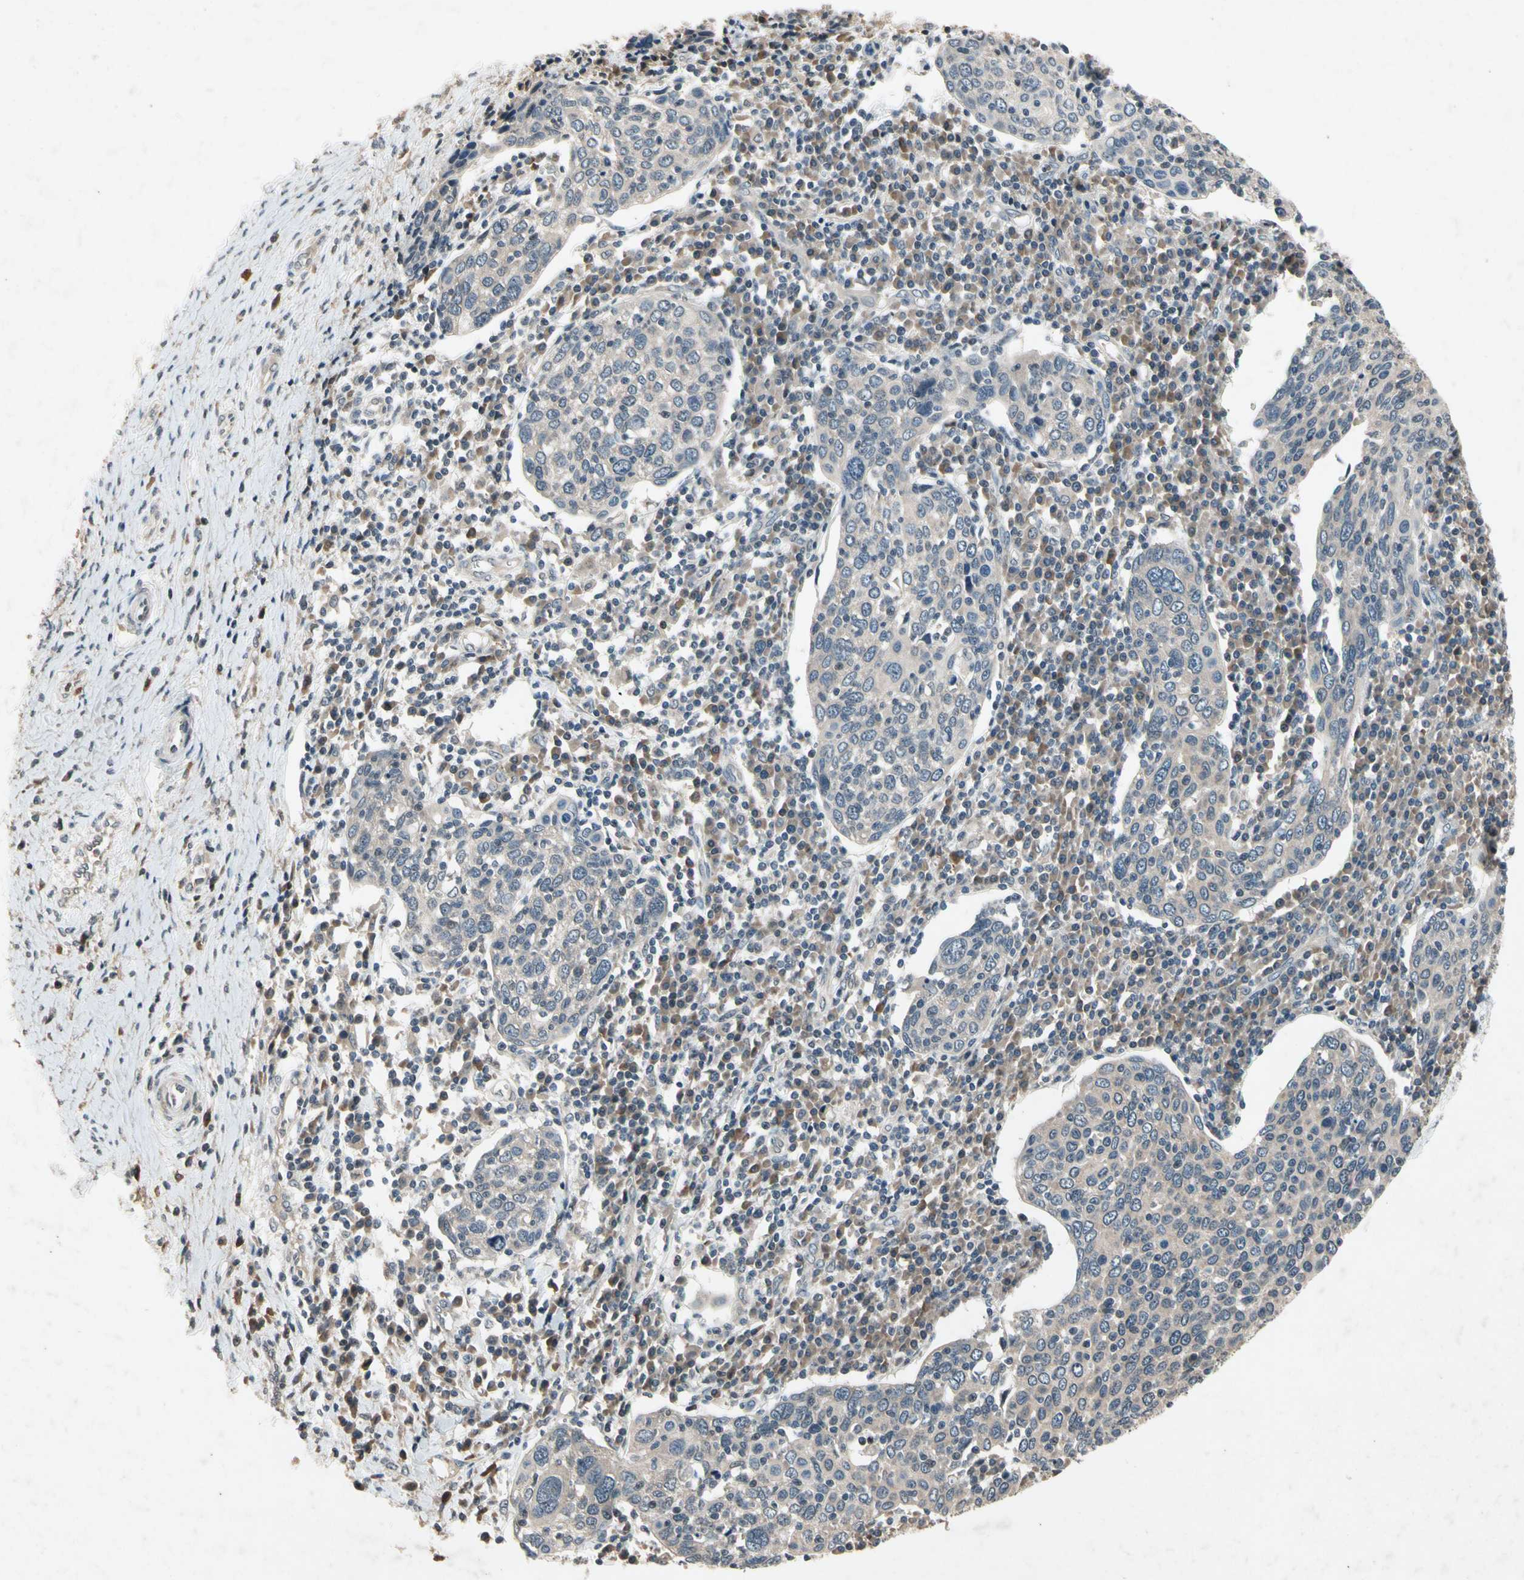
{"staining": {"intensity": "weak", "quantity": "25%-75%", "location": "cytoplasmic/membranous"}, "tissue": "cervical cancer", "cell_type": "Tumor cells", "image_type": "cancer", "snomed": [{"axis": "morphology", "description": "Squamous cell carcinoma, NOS"}, {"axis": "topography", "description": "Cervix"}], "caption": "A micrograph of human cervical cancer (squamous cell carcinoma) stained for a protein displays weak cytoplasmic/membranous brown staining in tumor cells.", "gene": "DPY19L3", "patient": {"sex": "female", "age": 40}}